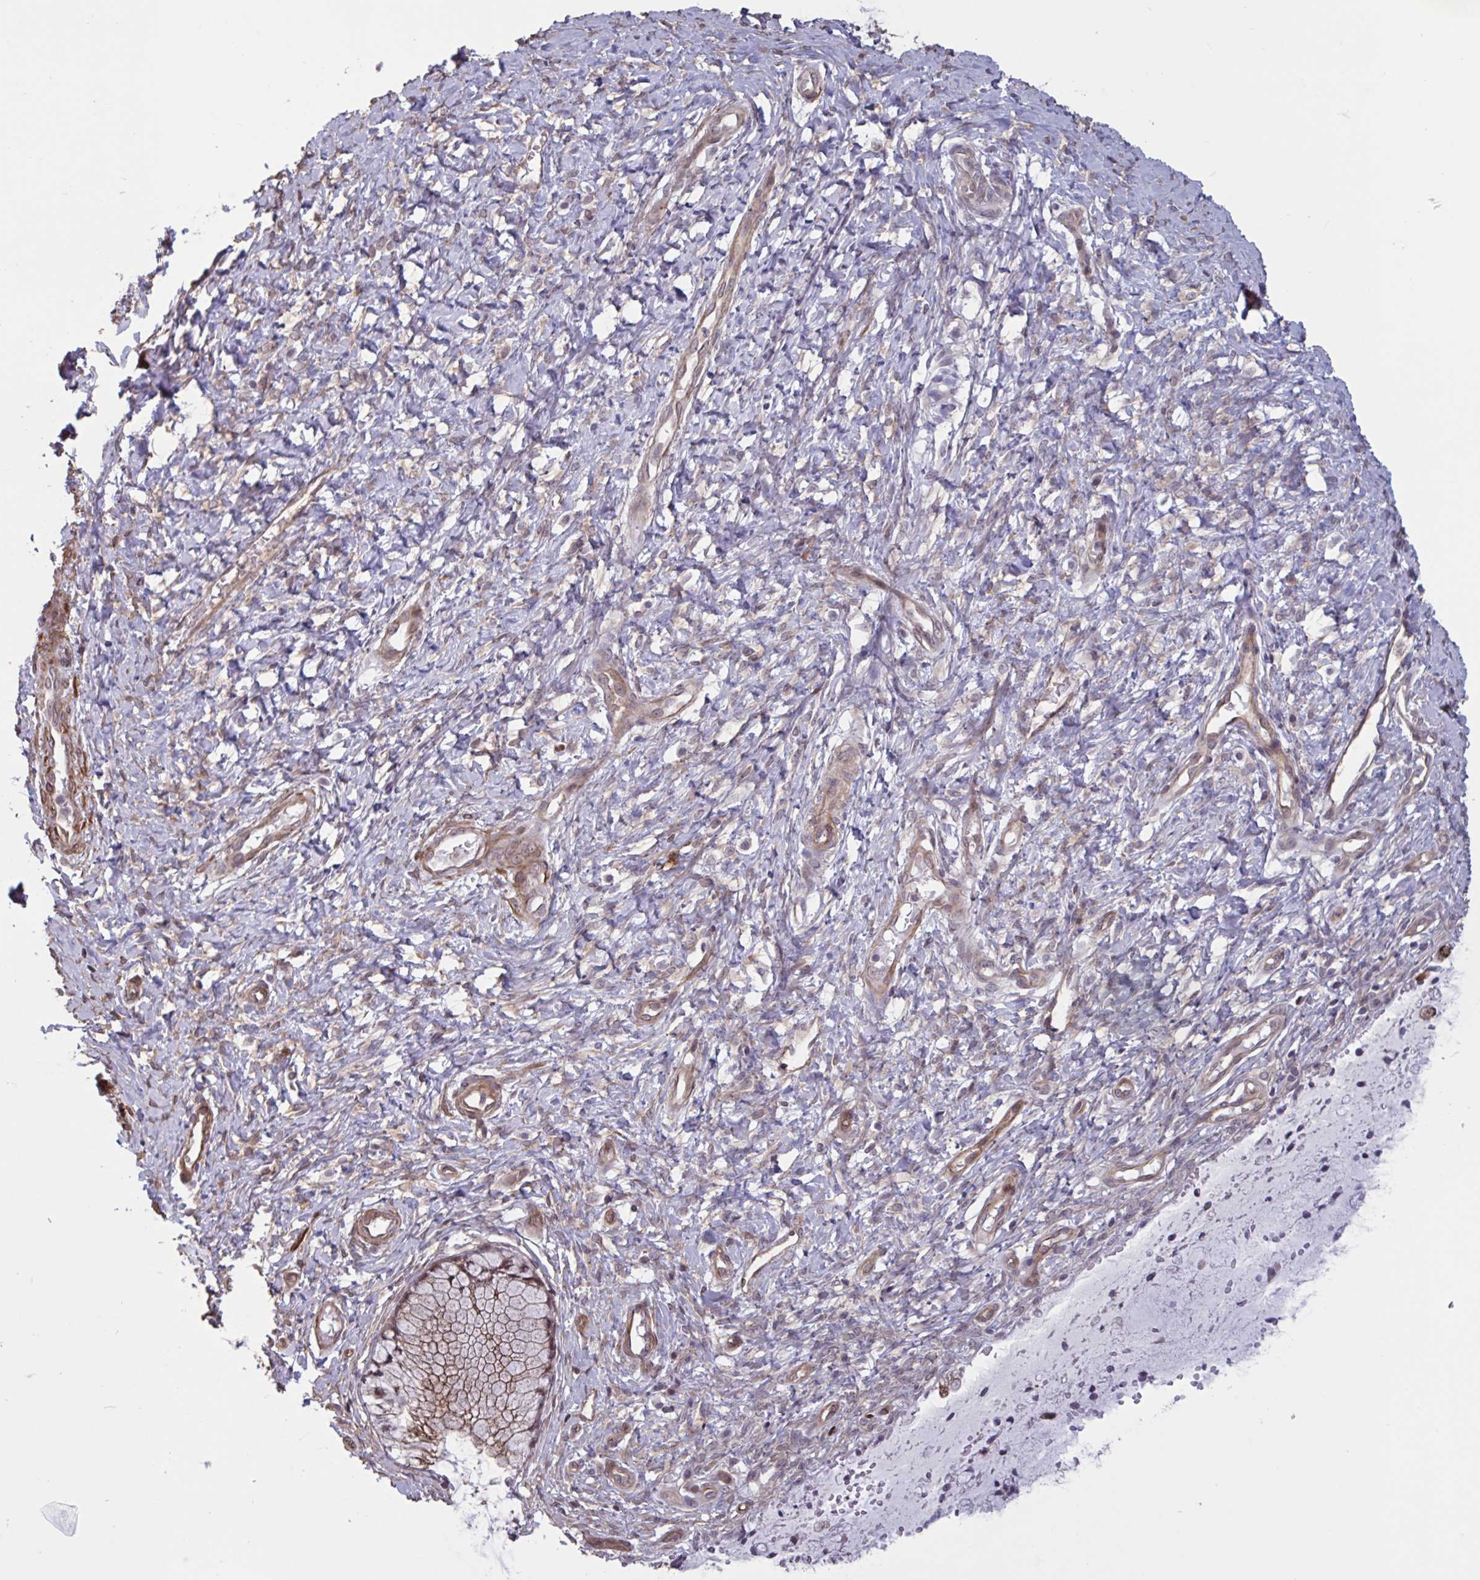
{"staining": {"intensity": "weak", "quantity": ">75%", "location": "cytoplasmic/membranous"}, "tissue": "cervix", "cell_type": "Glandular cells", "image_type": "normal", "snomed": [{"axis": "morphology", "description": "Normal tissue, NOS"}, {"axis": "topography", "description": "Cervix"}], "caption": "Protein positivity by immunohistochemistry (IHC) exhibits weak cytoplasmic/membranous positivity in about >75% of glandular cells in normal cervix.", "gene": "IPO5", "patient": {"sex": "female", "age": 37}}